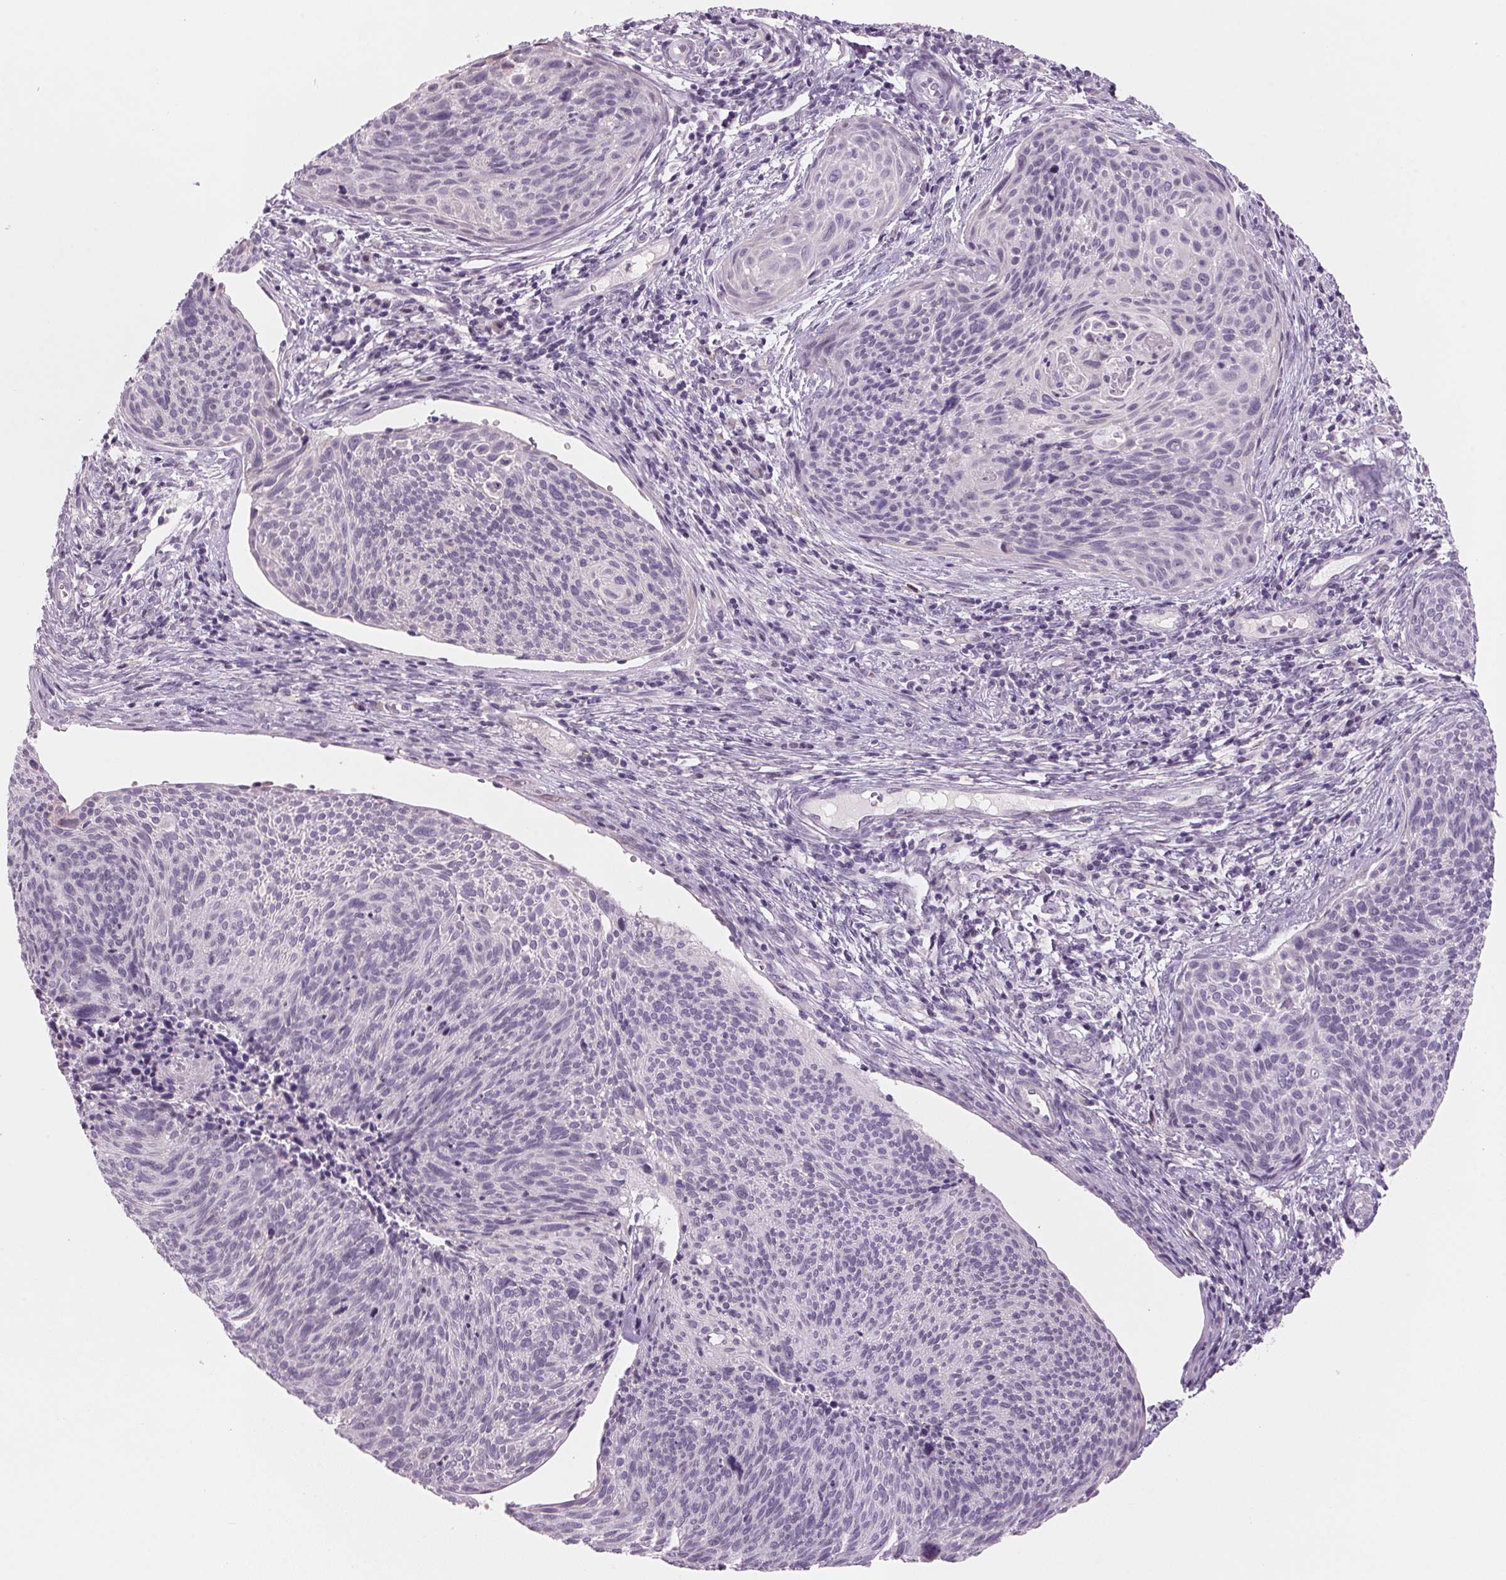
{"staining": {"intensity": "negative", "quantity": "none", "location": "none"}, "tissue": "cervical cancer", "cell_type": "Tumor cells", "image_type": "cancer", "snomed": [{"axis": "morphology", "description": "Squamous cell carcinoma, NOS"}, {"axis": "topography", "description": "Cervix"}], "caption": "Histopathology image shows no significant protein positivity in tumor cells of squamous cell carcinoma (cervical). (Brightfield microscopy of DAB IHC at high magnification).", "gene": "ADAM20", "patient": {"sex": "female", "age": 49}}